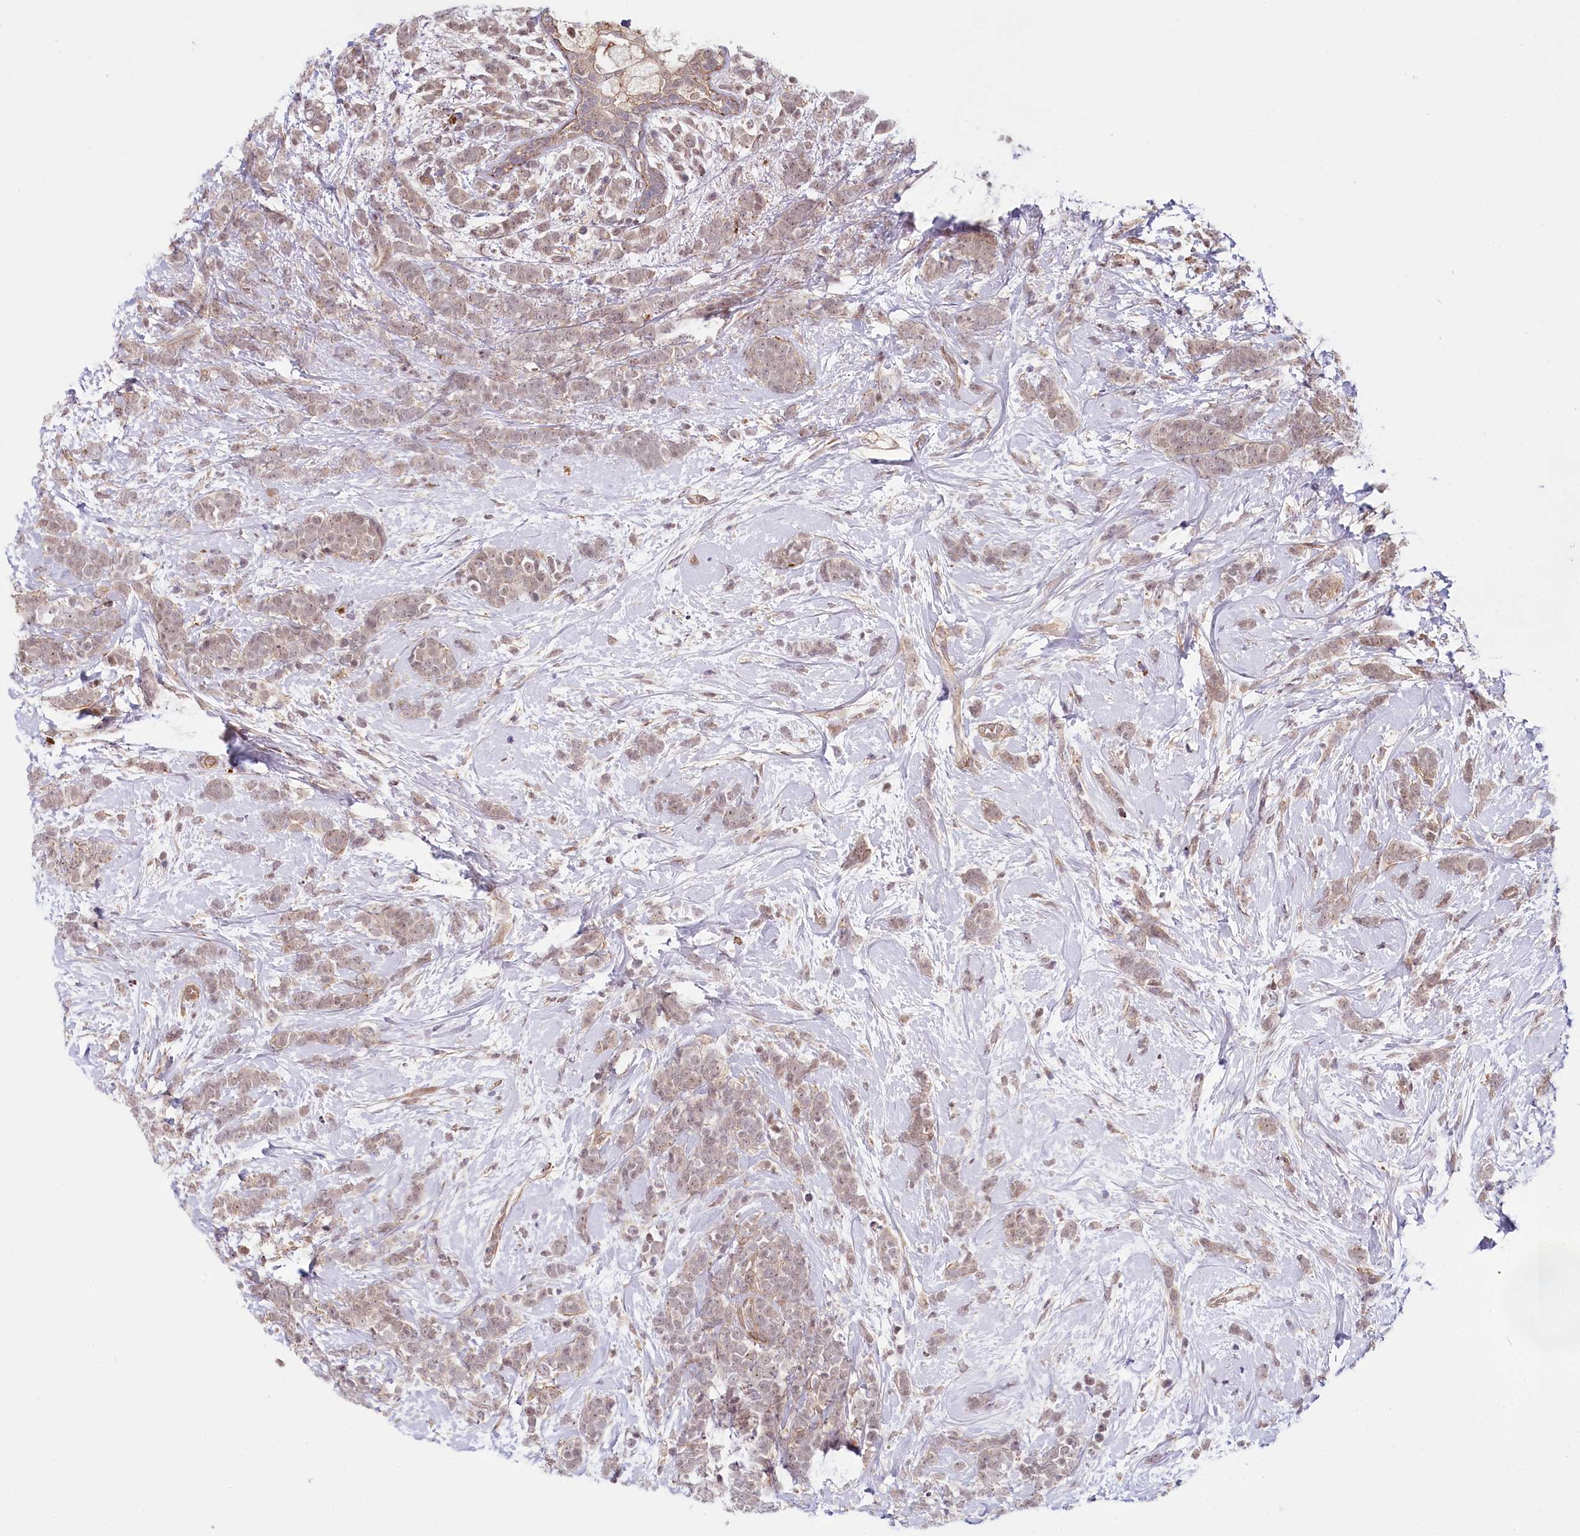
{"staining": {"intensity": "negative", "quantity": "none", "location": "none"}, "tissue": "breast cancer", "cell_type": "Tumor cells", "image_type": "cancer", "snomed": [{"axis": "morphology", "description": "Lobular carcinoma"}, {"axis": "topography", "description": "Breast"}], "caption": "Tumor cells show no significant staining in breast cancer.", "gene": "TUBGCP2", "patient": {"sex": "female", "age": 58}}